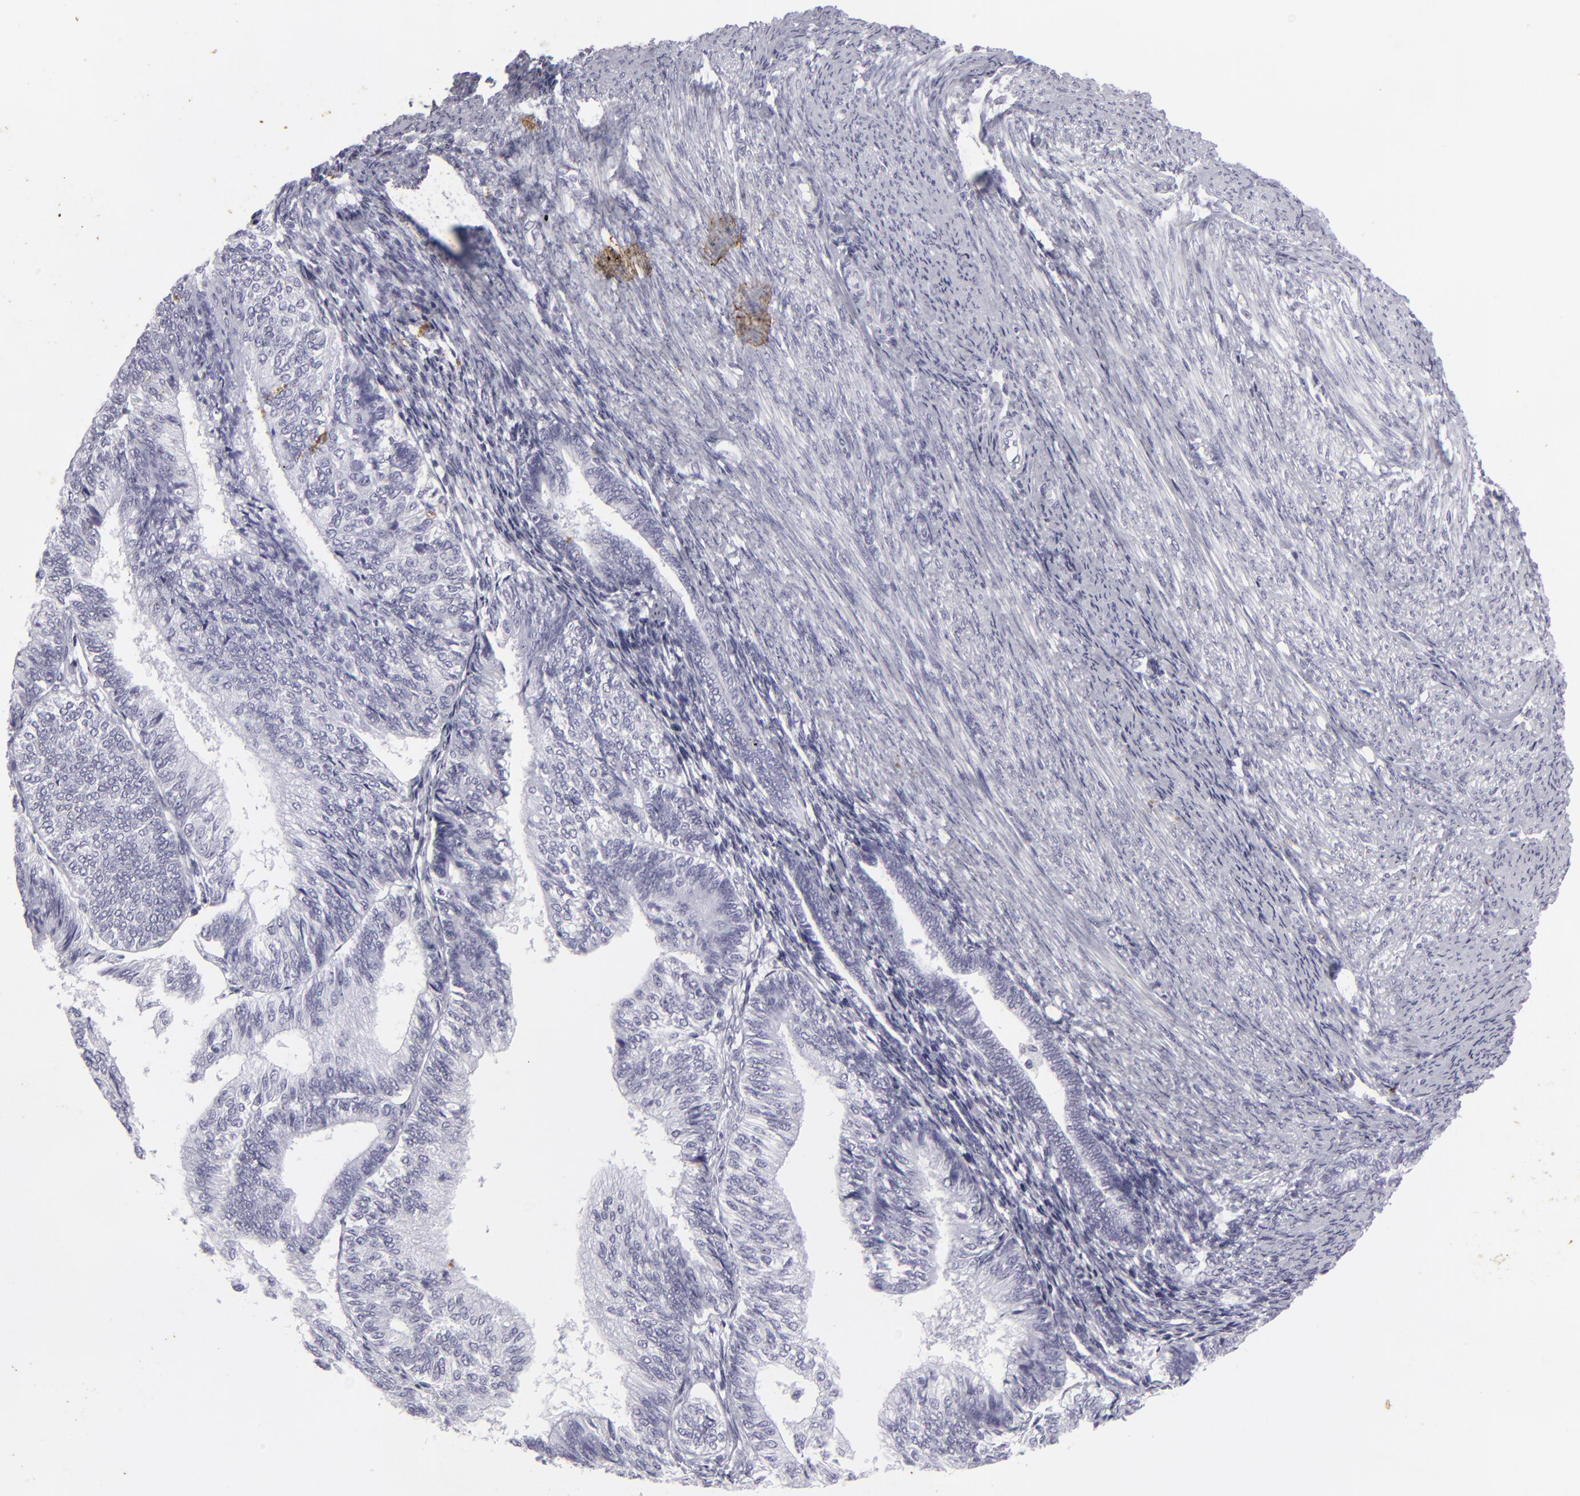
{"staining": {"intensity": "negative", "quantity": "none", "location": "none"}, "tissue": "endometrial cancer", "cell_type": "Tumor cells", "image_type": "cancer", "snomed": [{"axis": "morphology", "description": "Adenocarcinoma, NOS"}, {"axis": "topography", "description": "Endometrium"}], "caption": "This is a histopathology image of IHC staining of adenocarcinoma (endometrial), which shows no staining in tumor cells.", "gene": "KRT1", "patient": {"sex": "female", "age": 55}}